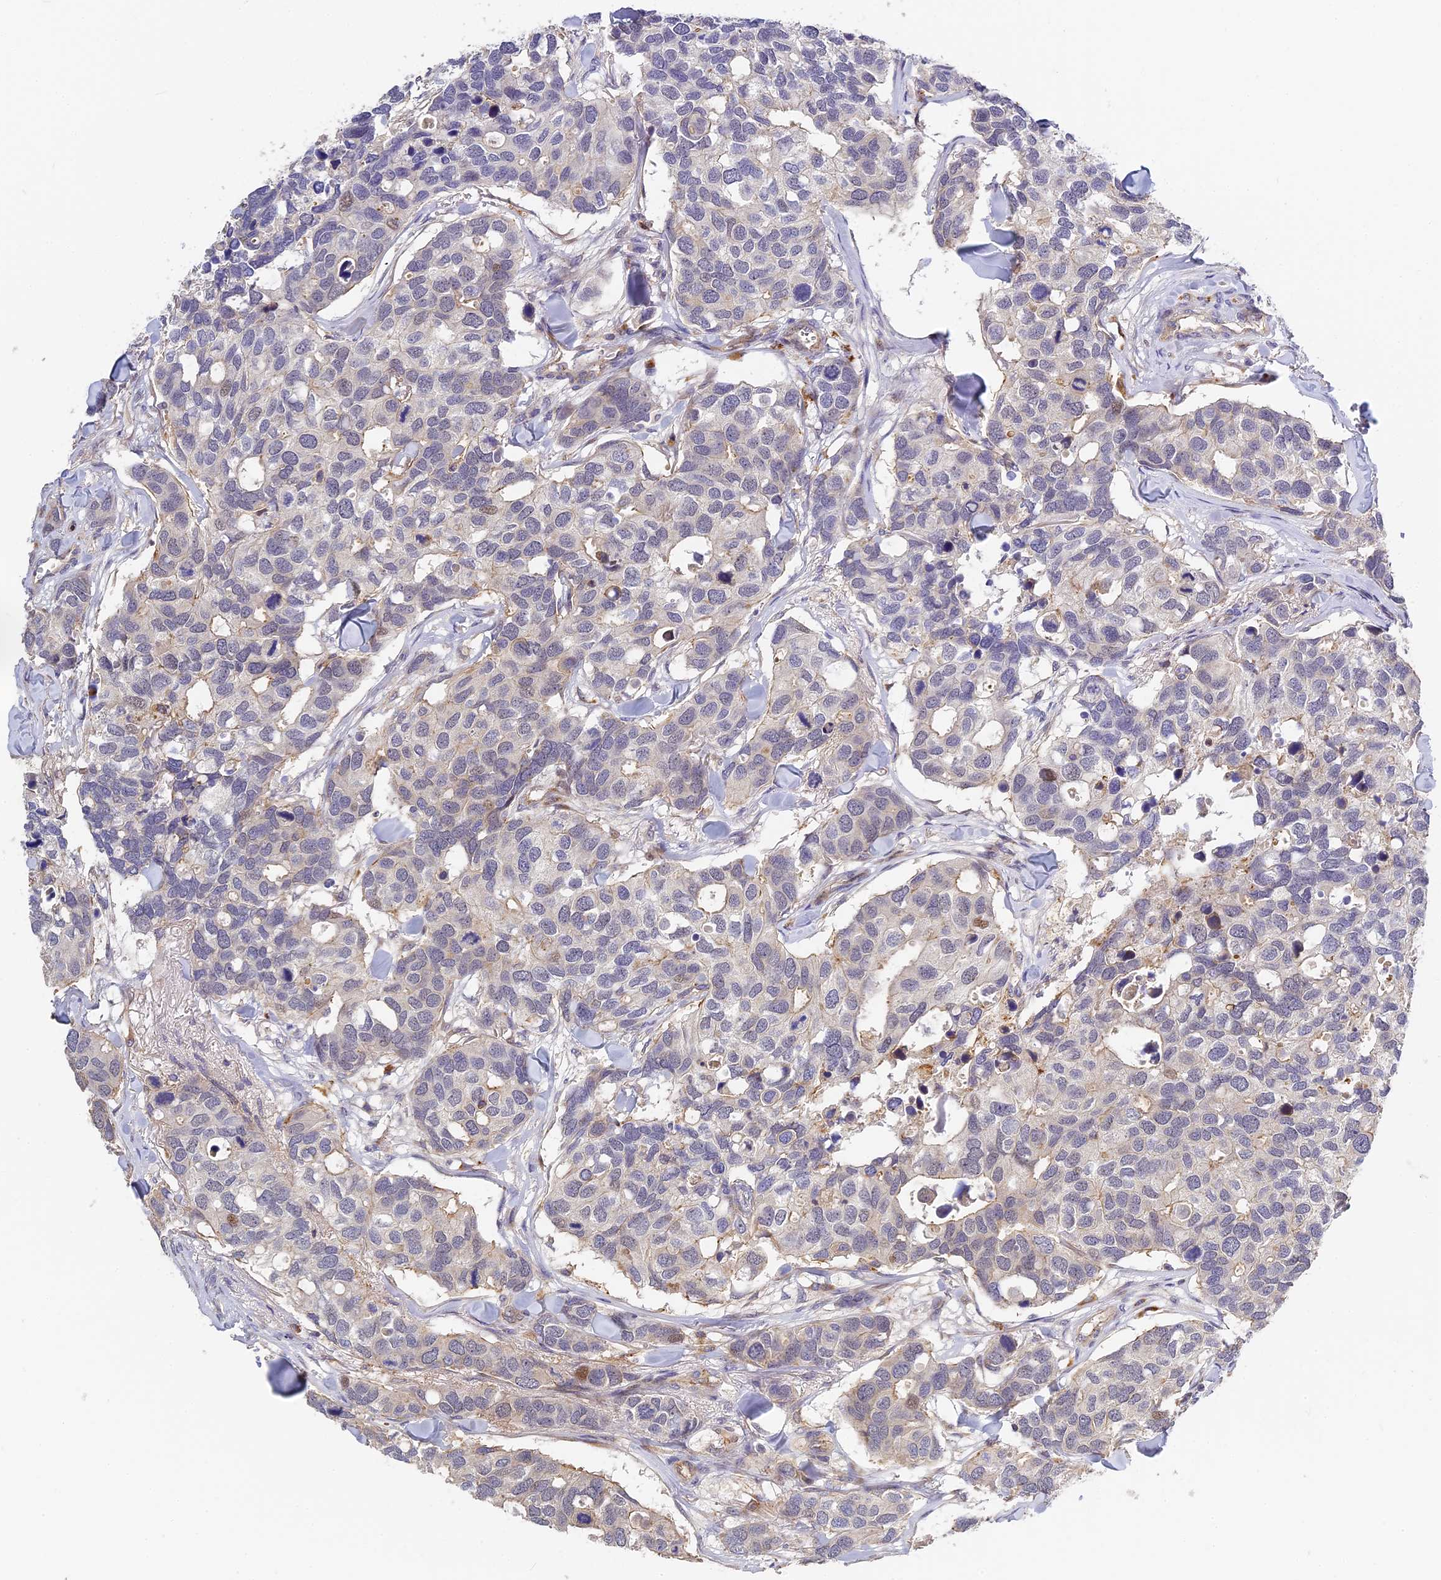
{"staining": {"intensity": "moderate", "quantity": "<25%", "location": "cytoplasmic/membranous"}, "tissue": "breast cancer", "cell_type": "Tumor cells", "image_type": "cancer", "snomed": [{"axis": "morphology", "description": "Duct carcinoma"}, {"axis": "topography", "description": "Breast"}], "caption": "Immunohistochemical staining of human infiltrating ductal carcinoma (breast) displays low levels of moderate cytoplasmic/membranous positivity in about <25% of tumor cells.", "gene": "MISP3", "patient": {"sex": "female", "age": 83}}